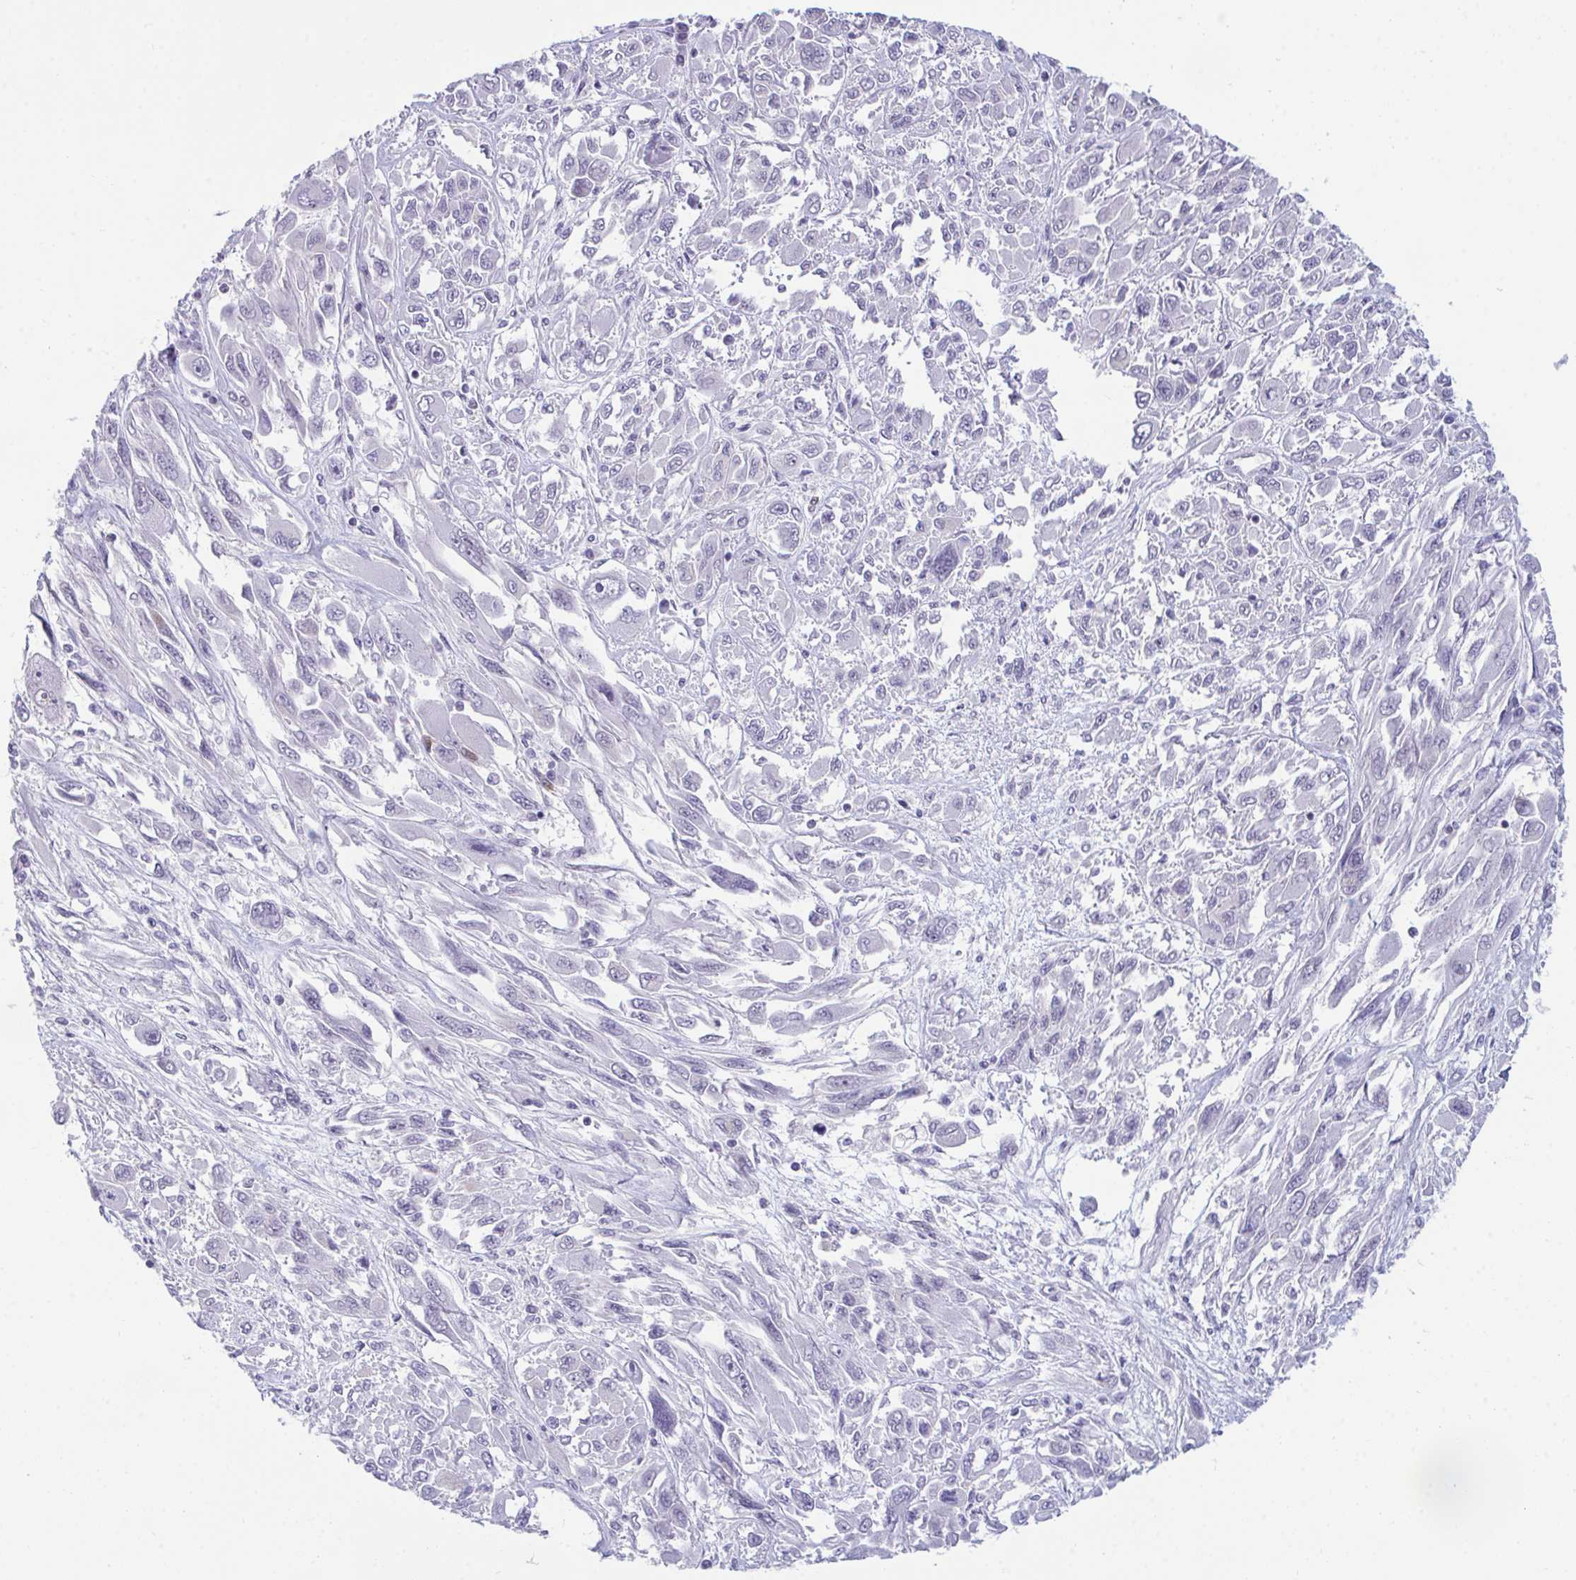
{"staining": {"intensity": "negative", "quantity": "none", "location": "none"}, "tissue": "melanoma", "cell_type": "Tumor cells", "image_type": "cancer", "snomed": [{"axis": "morphology", "description": "Malignant melanoma, NOS"}, {"axis": "topography", "description": "Skin"}], "caption": "A micrograph of melanoma stained for a protein exhibits no brown staining in tumor cells.", "gene": "ATP6V0D2", "patient": {"sex": "female", "age": 91}}